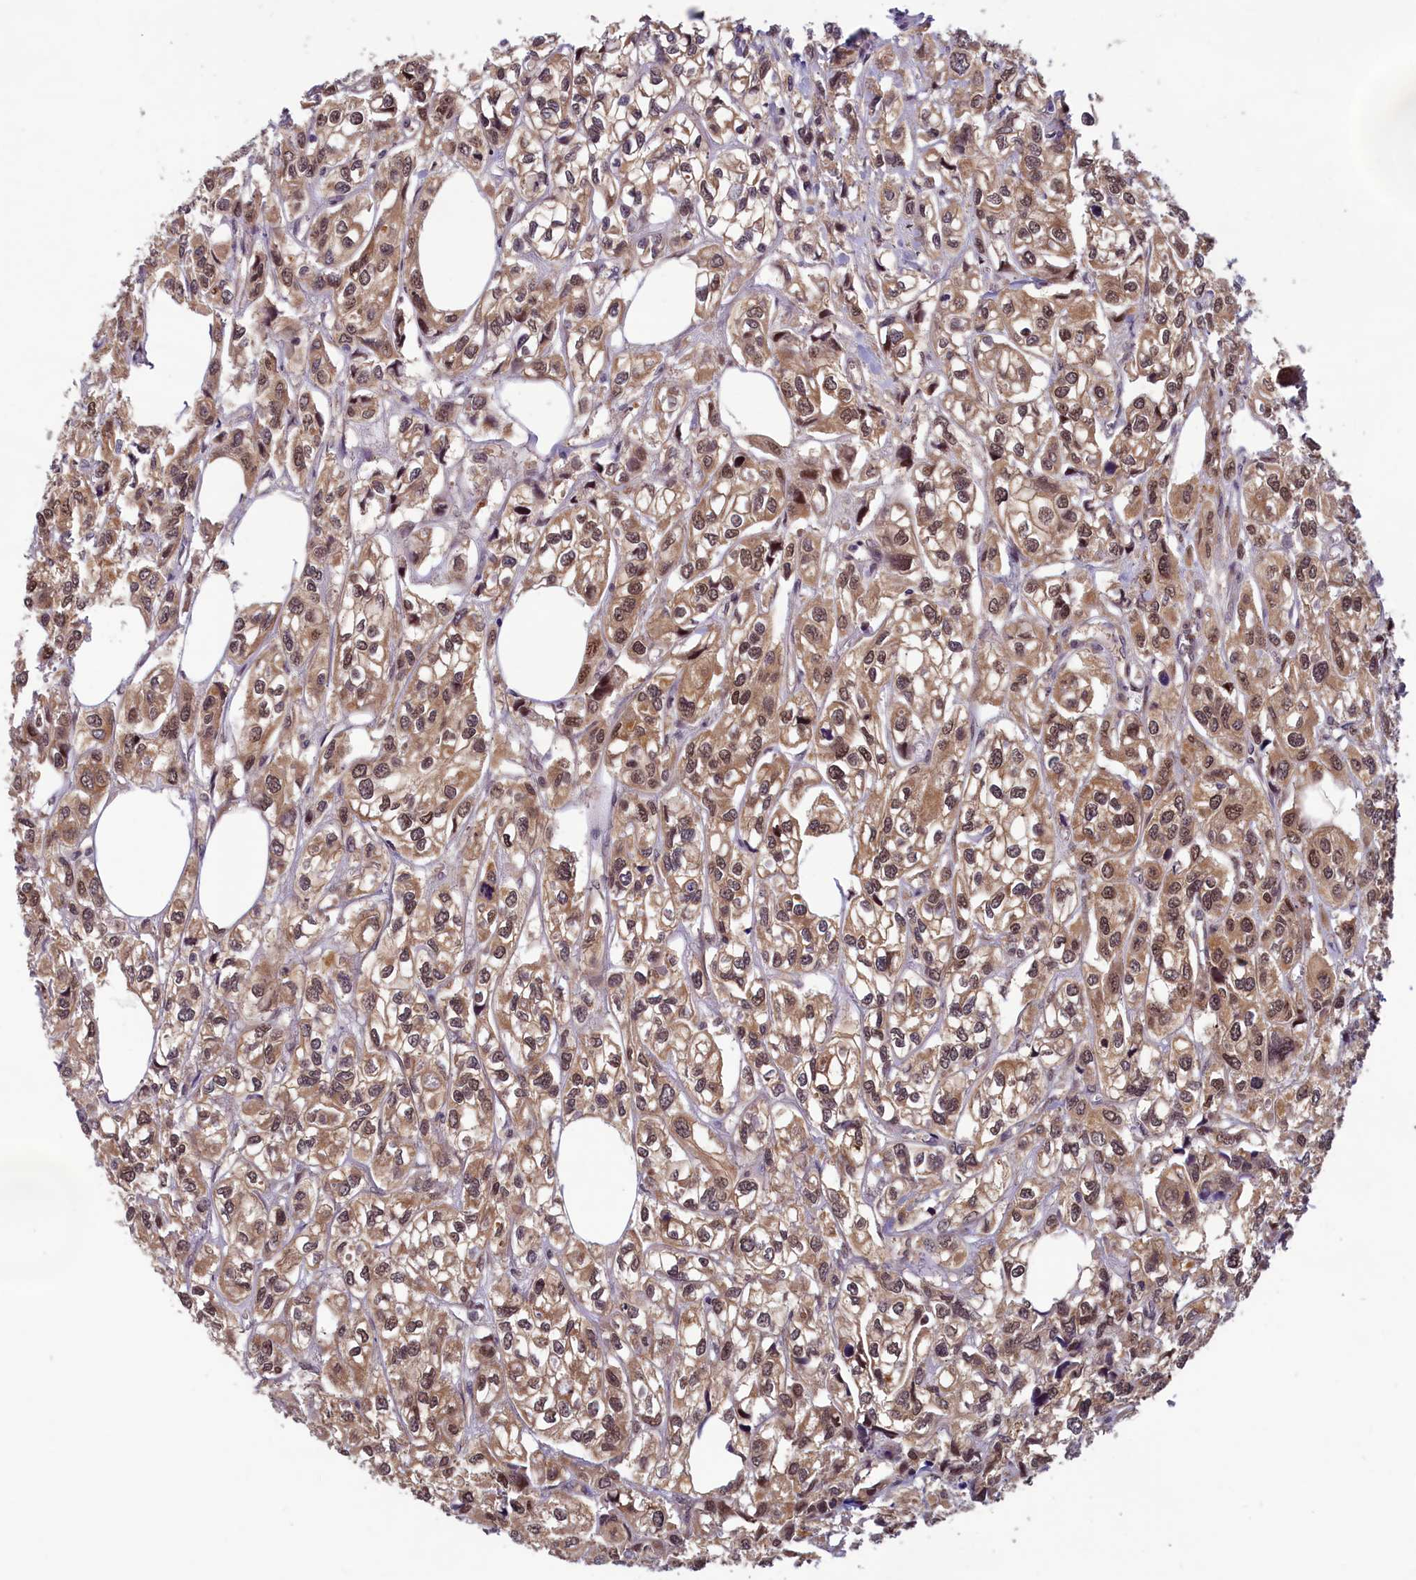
{"staining": {"intensity": "moderate", "quantity": ">75%", "location": "cytoplasmic/membranous,nuclear"}, "tissue": "urothelial cancer", "cell_type": "Tumor cells", "image_type": "cancer", "snomed": [{"axis": "morphology", "description": "Urothelial carcinoma, High grade"}, {"axis": "topography", "description": "Urinary bladder"}], "caption": "Urothelial cancer was stained to show a protein in brown. There is medium levels of moderate cytoplasmic/membranous and nuclear positivity in approximately >75% of tumor cells.", "gene": "CCDC15", "patient": {"sex": "male", "age": 67}}